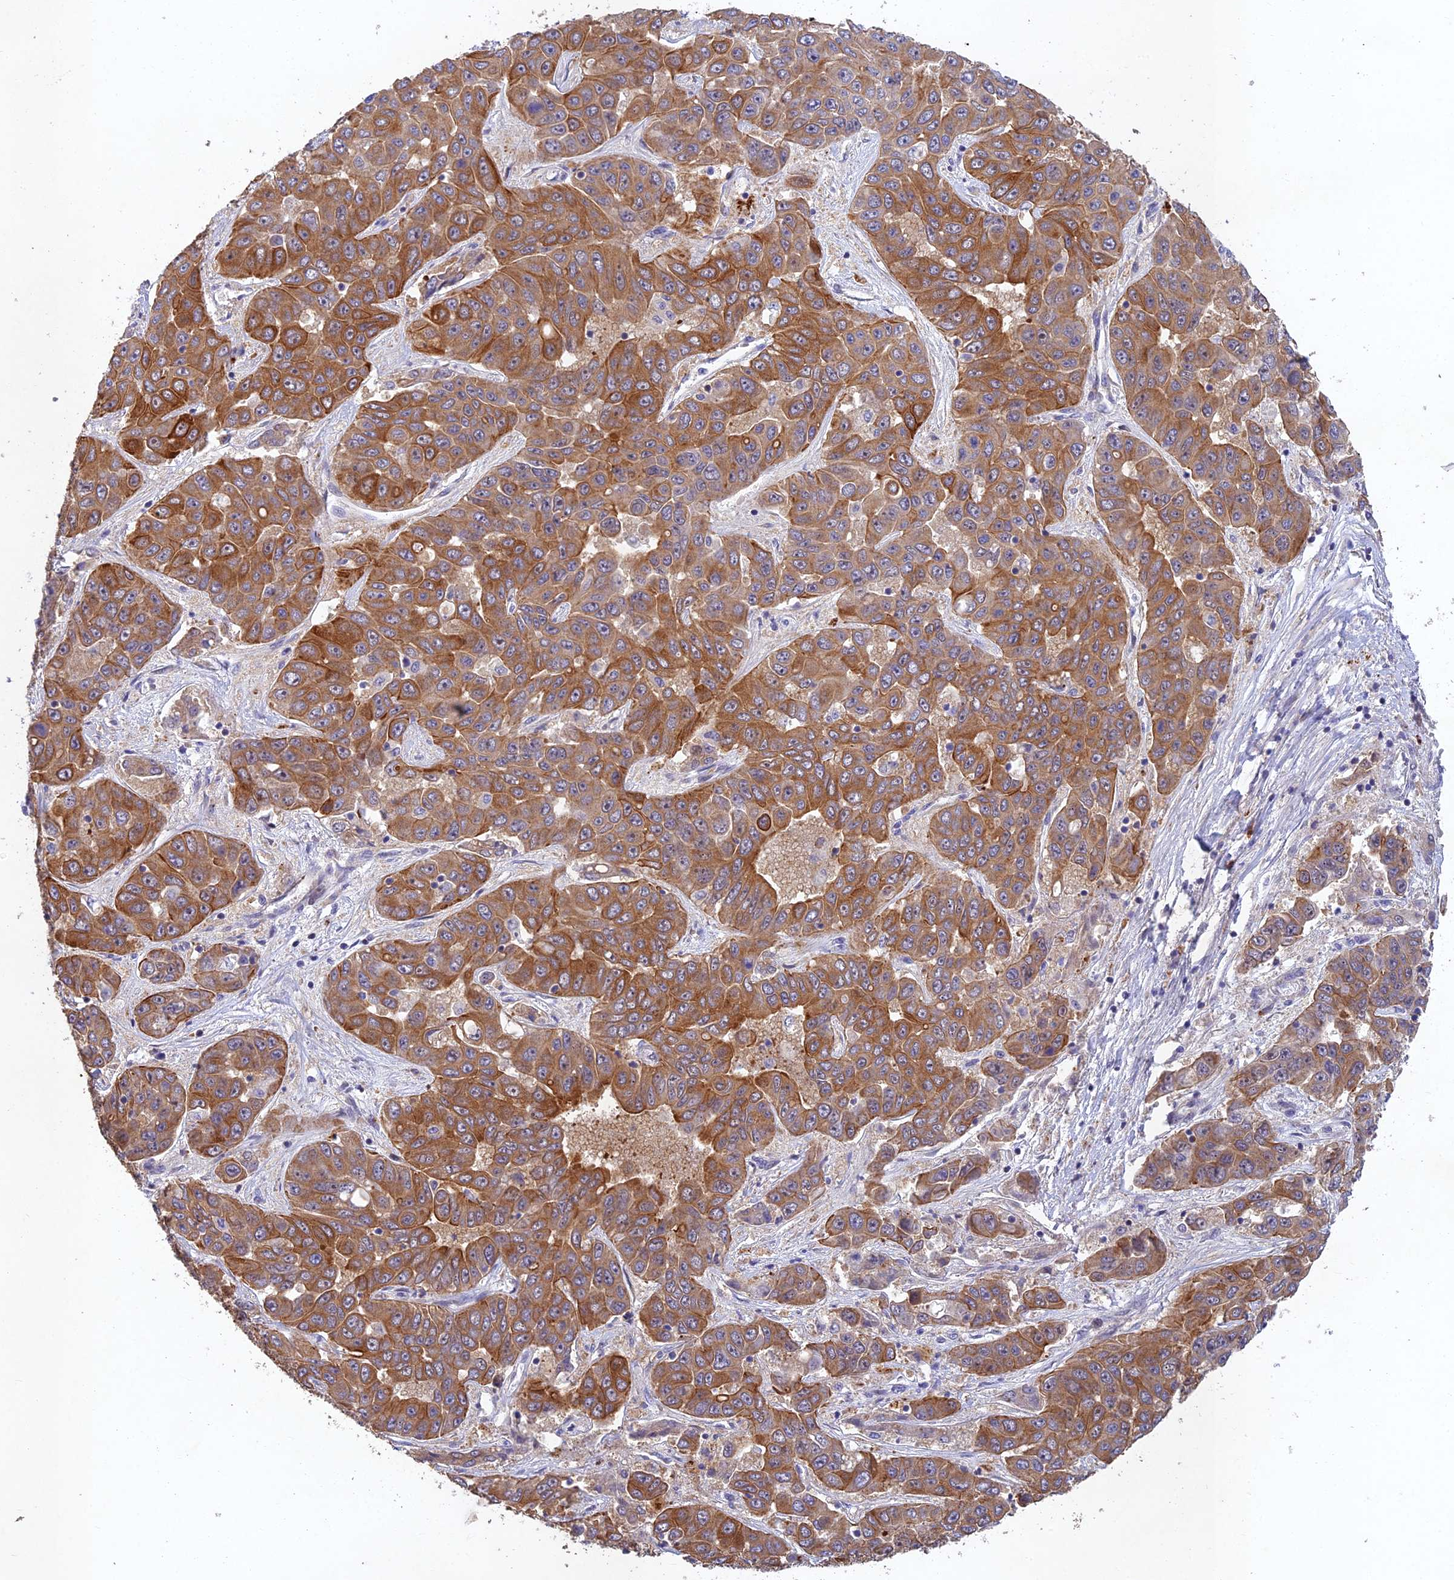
{"staining": {"intensity": "moderate", "quantity": ">75%", "location": "cytoplasmic/membranous"}, "tissue": "liver cancer", "cell_type": "Tumor cells", "image_type": "cancer", "snomed": [{"axis": "morphology", "description": "Cholangiocarcinoma"}, {"axis": "topography", "description": "Liver"}], "caption": "The histopathology image exhibits staining of liver cholangiocarcinoma, revealing moderate cytoplasmic/membranous protein expression (brown color) within tumor cells. The staining was performed using DAB (3,3'-diaminobenzidine), with brown indicating positive protein expression. Nuclei are stained blue with hematoxylin.", "gene": "NSMCE1", "patient": {"sex": "female", "age": 52}}